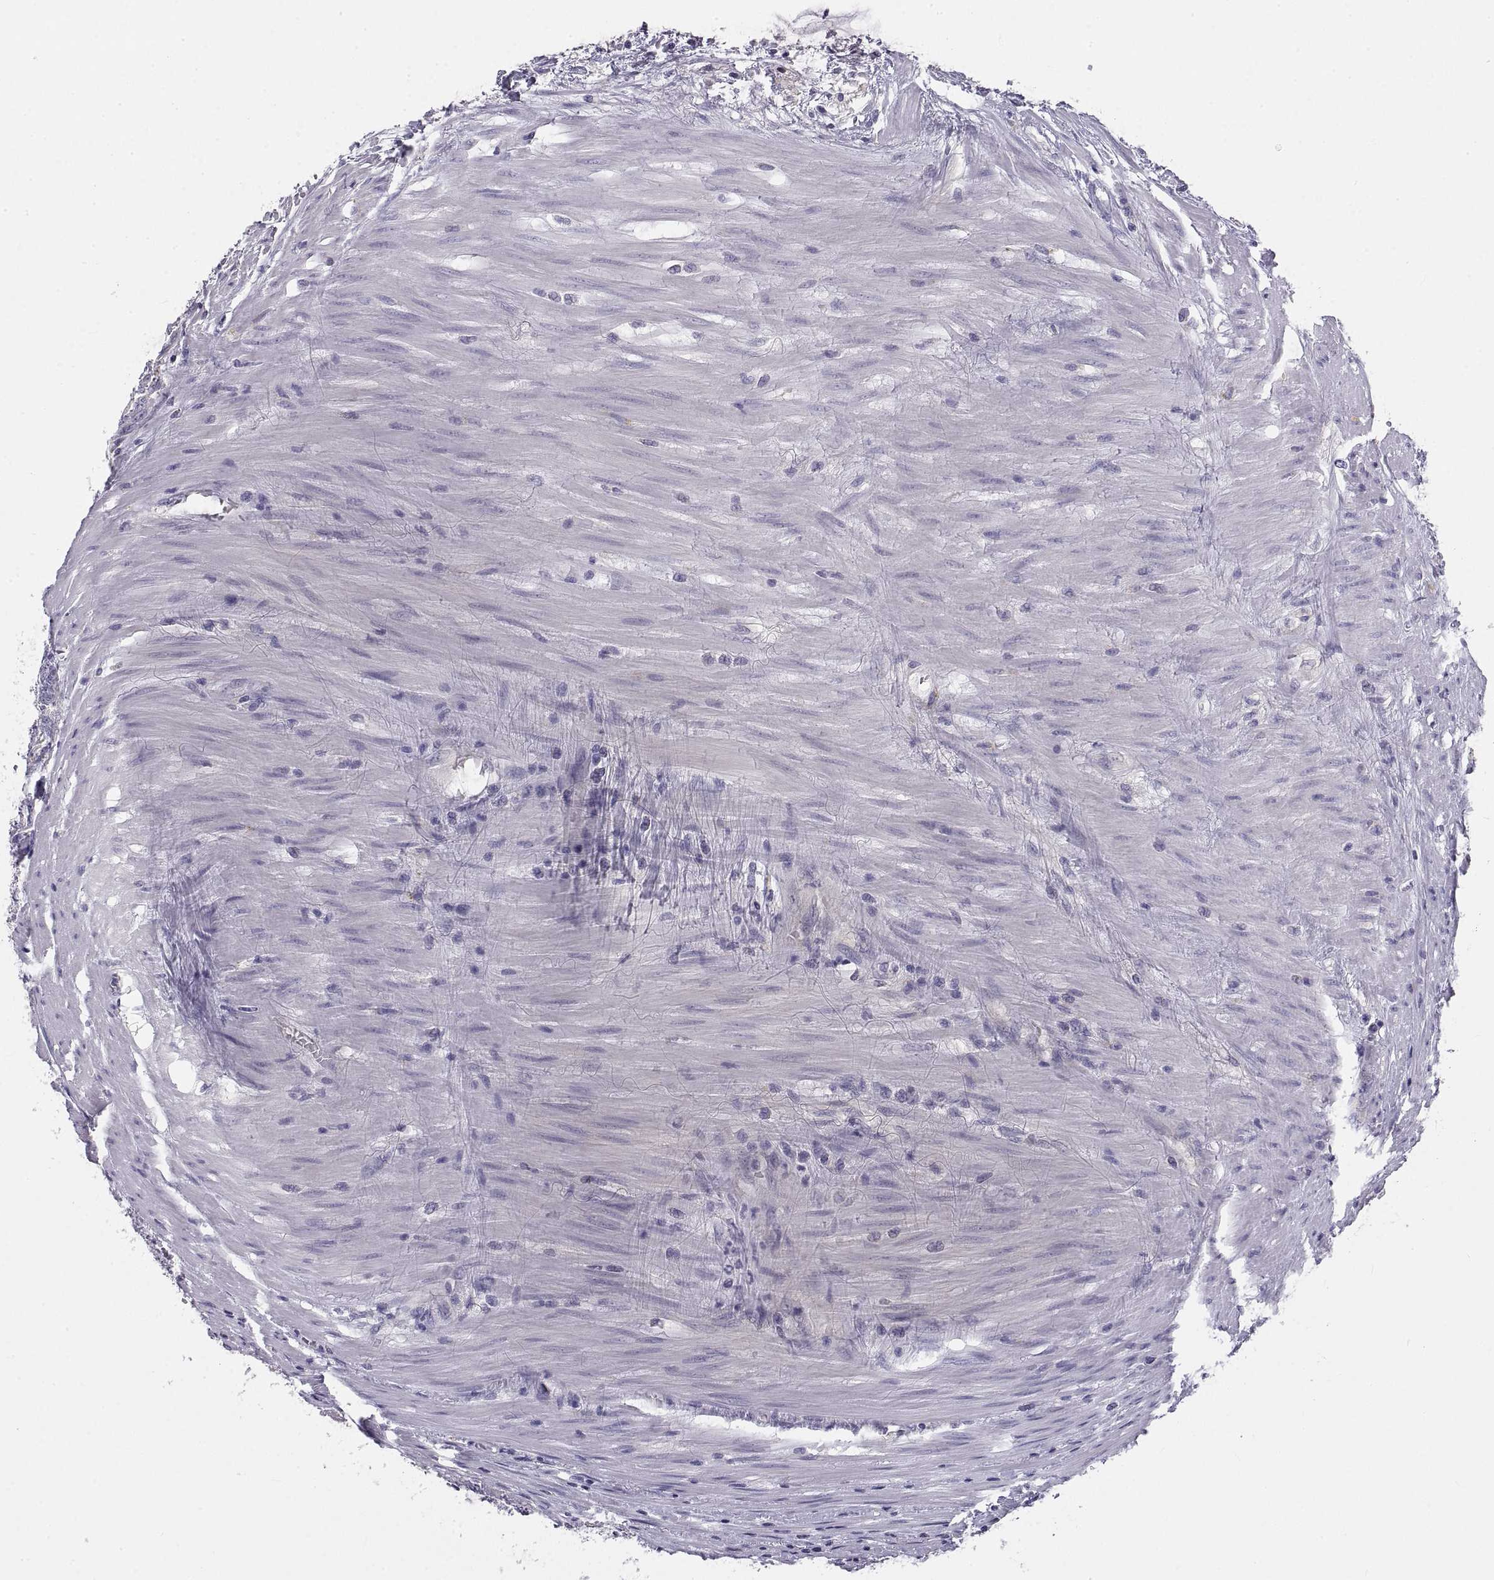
{"staining": {"intensity": "negative", "quantity": "none", "location": "none"}, "tissue": "colorectal cancer", "cell_type": "Tumor cells", "image_type": "cancer", "snomed": [{"axis": "morphology", "description": "Adenocarcinoma, NOS"}, {"axis": "topography", "description": "Rectum"}], "caption": "Immunohistochemistry photomicrograph of human colorectal adenocarcinoma stained for a protein (brown), which reveals no staining in tumor cells.", "gene": "CRYBB3", "patient": {"sex": "male", "age": 59}}